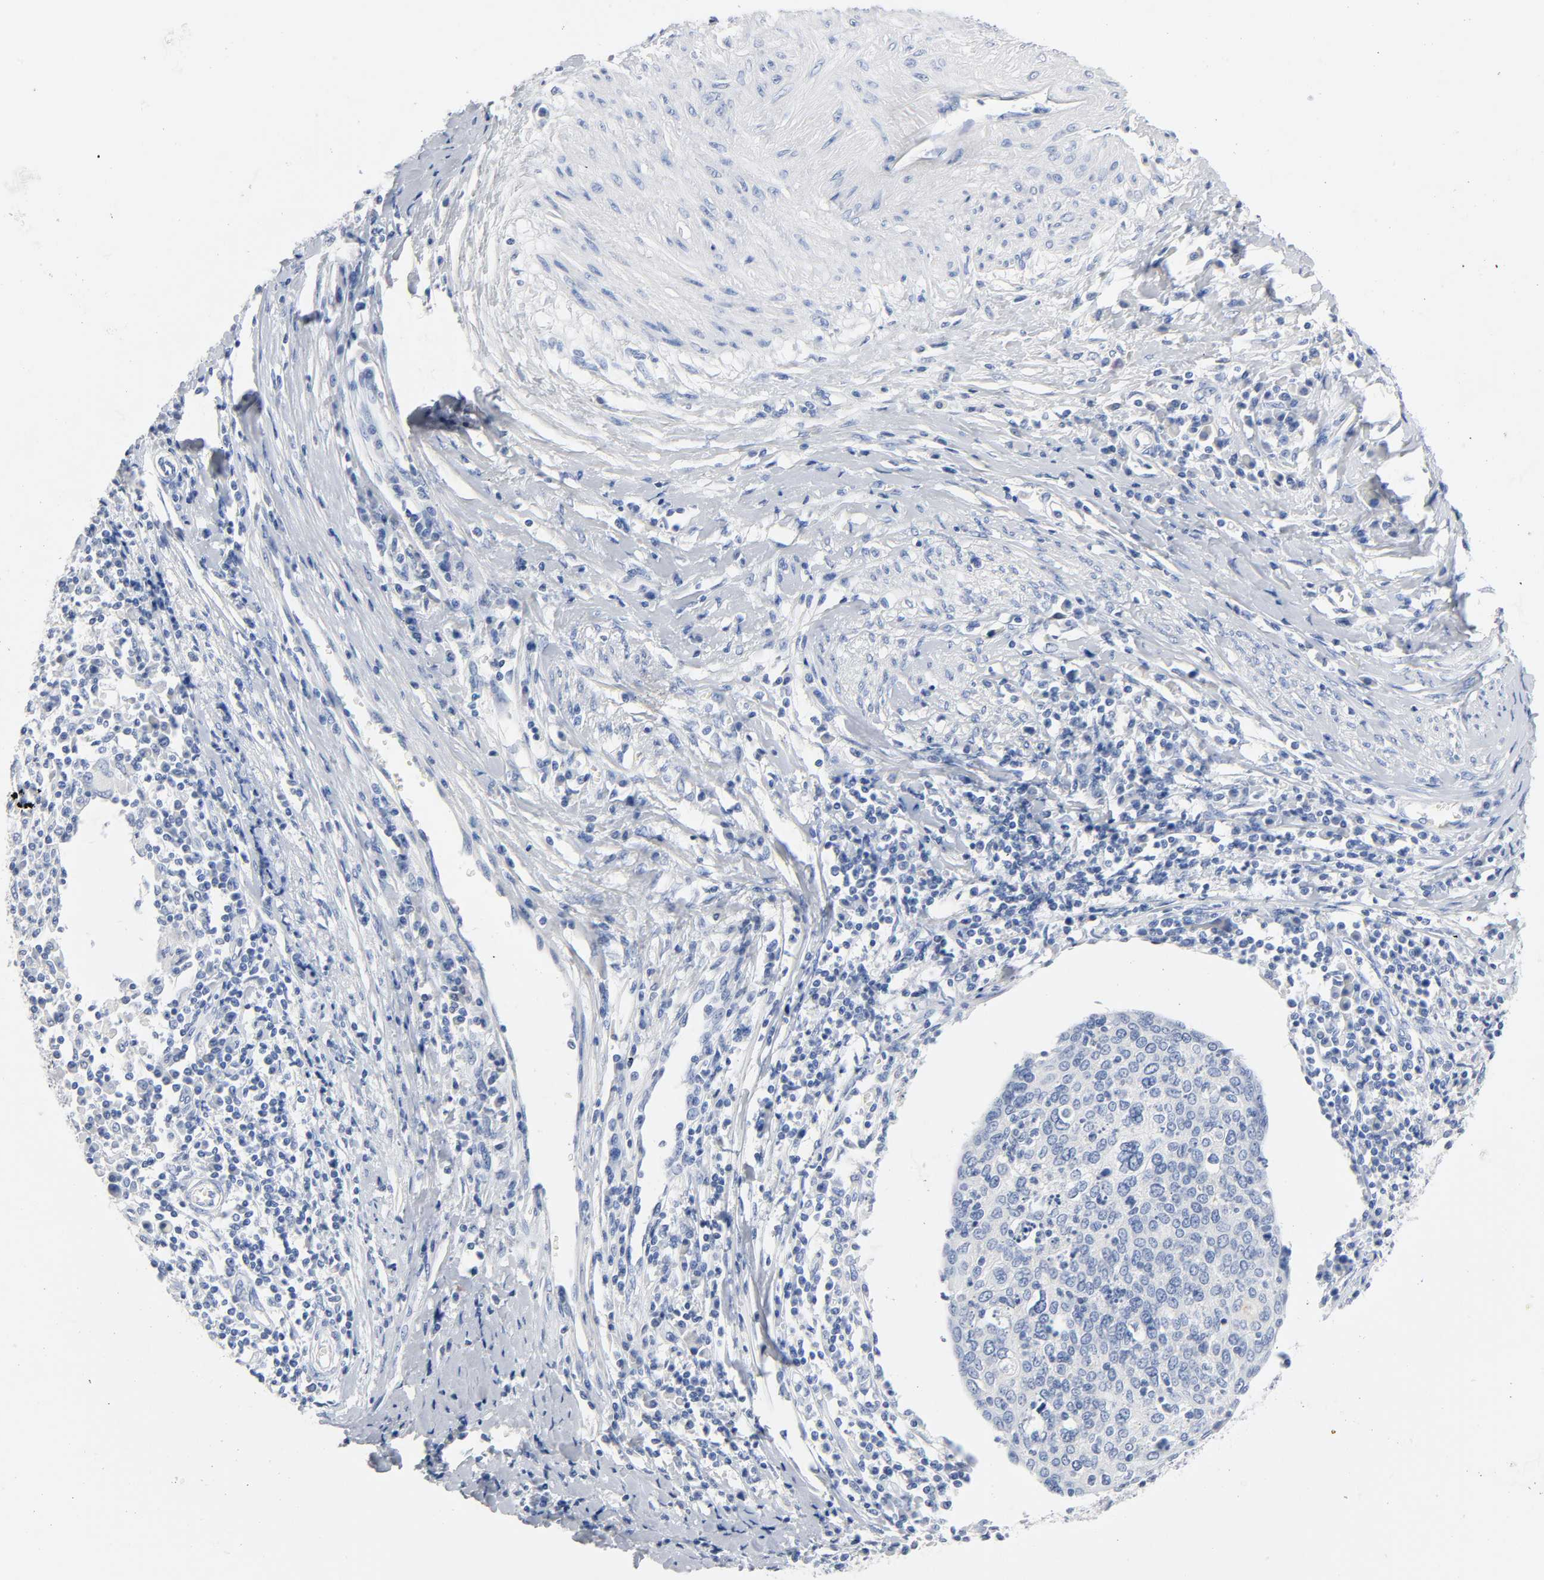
{"staining": {"intensity": "negative", "quantity": "none", "location": "none"}, "tissue": "cervical cancer", "cell_type": "Tumor cells", "image_type": "cancer", "snomed": [{"axis": "morphology", "description": "Squamous cell carcinoma, NOS"}, {"axis": "topography", "description": "Cervix"}], "caption": "This is an immunohistochemistry image of cervical squamous cell carcinoma. There is no positivity in tumor cells.", "gene": "ACP3", "patient": {"sex": "female", "age": 40}}